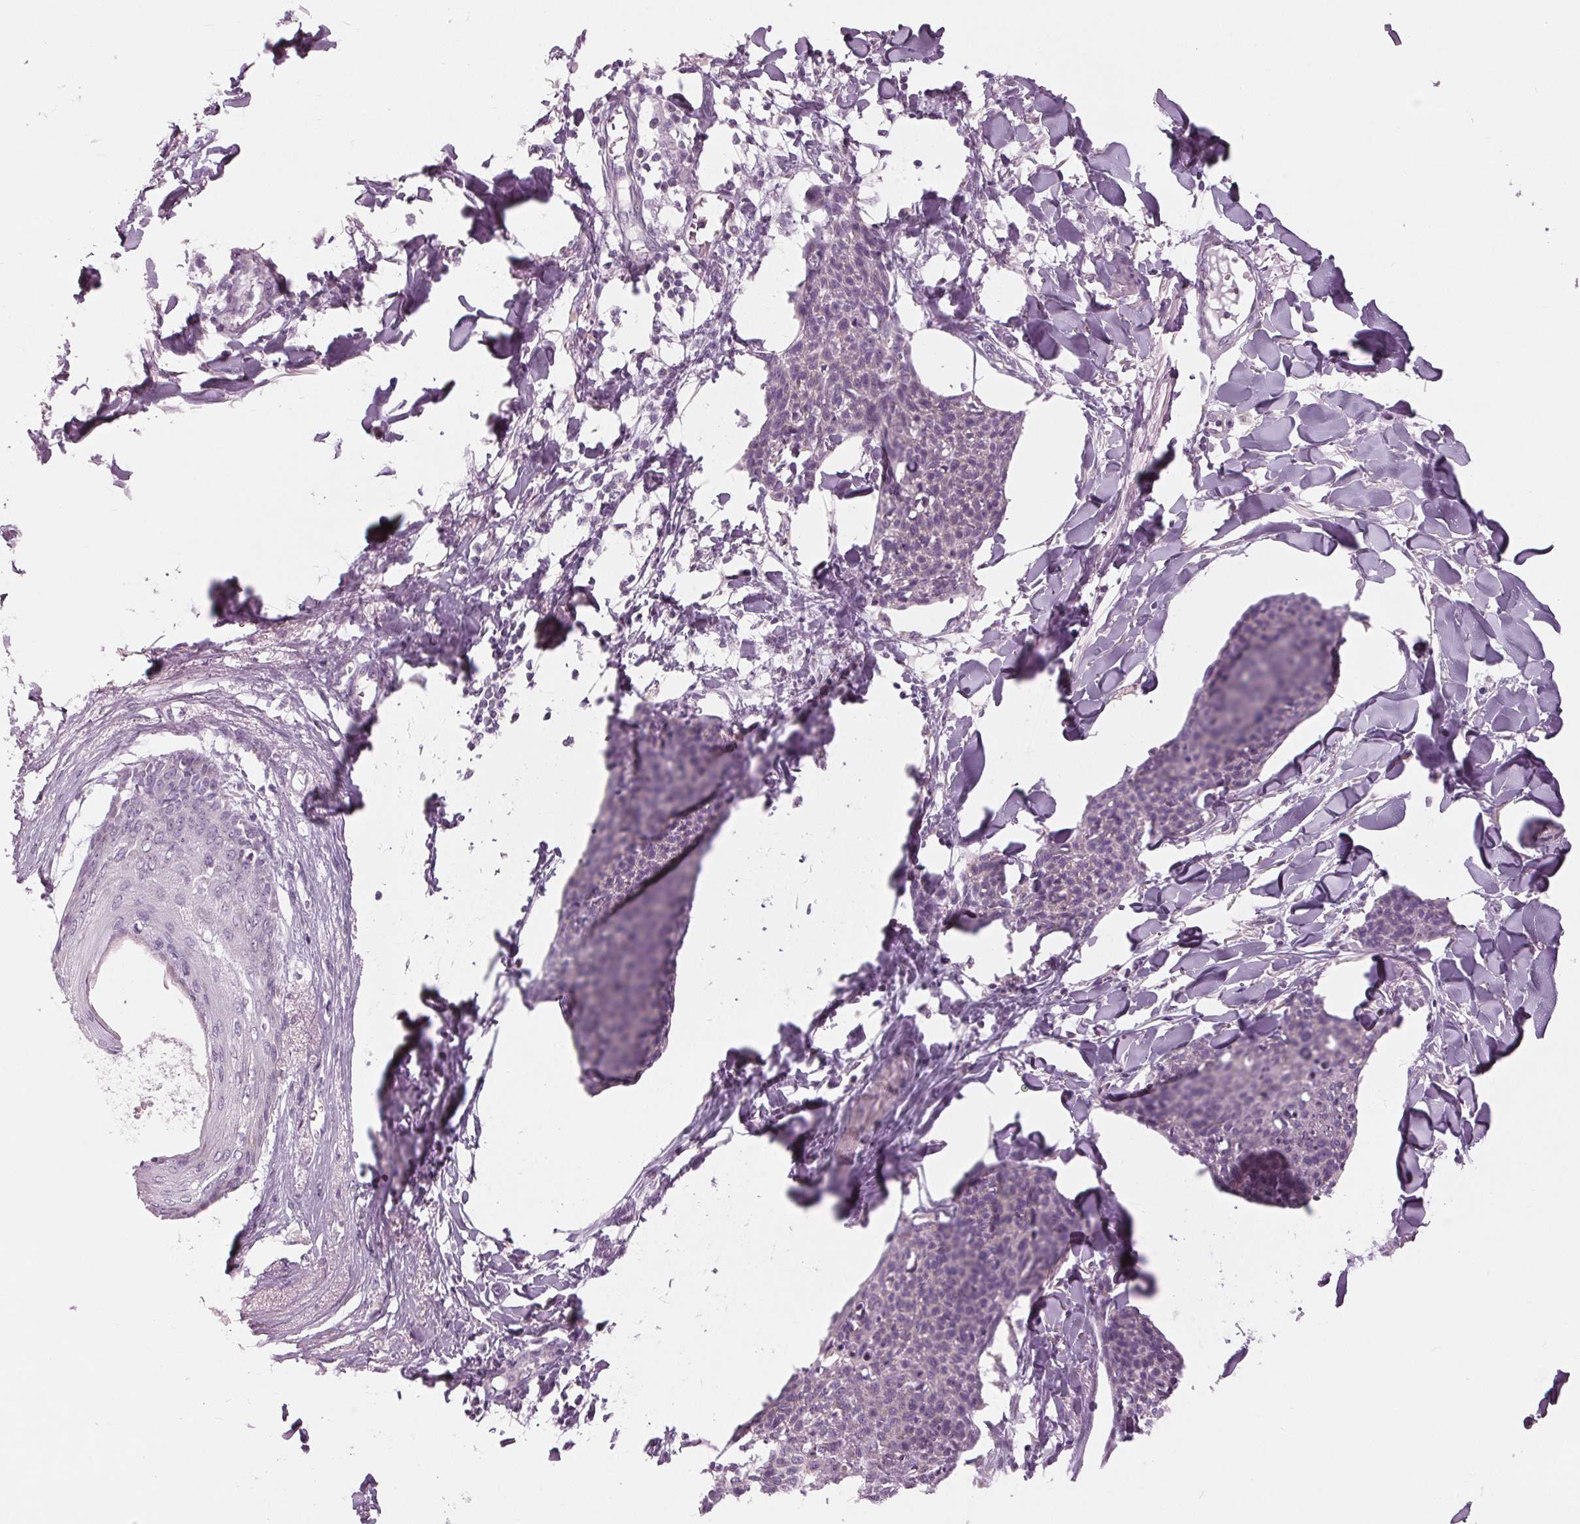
{"staining": {"intensity": "negative", "quantity": "none", "location": "none"}, "tissue": "skin cancer", "cell_type": "Tumor cells", "image_type": "cancer", "snomed": [{"axis": "morphology", "description": "Squamous cell carcinoma, NOS"}, {"axis": "topography", "description": "Skin"}, {"axis": "topography", "description": "Vulva"}], "caption": "A photomicrograph of squamous cell carcinoma (skin) stained for a protein reveals no brown staining in tumor cells. The staining was performed using DAB to visualize the protein expression in brown, while the nuclei were stained in blue with hematoxylin (Magnification: 20x).", "gene": "SAMD4A", "patient": {"sex": "female", "age": 75}}